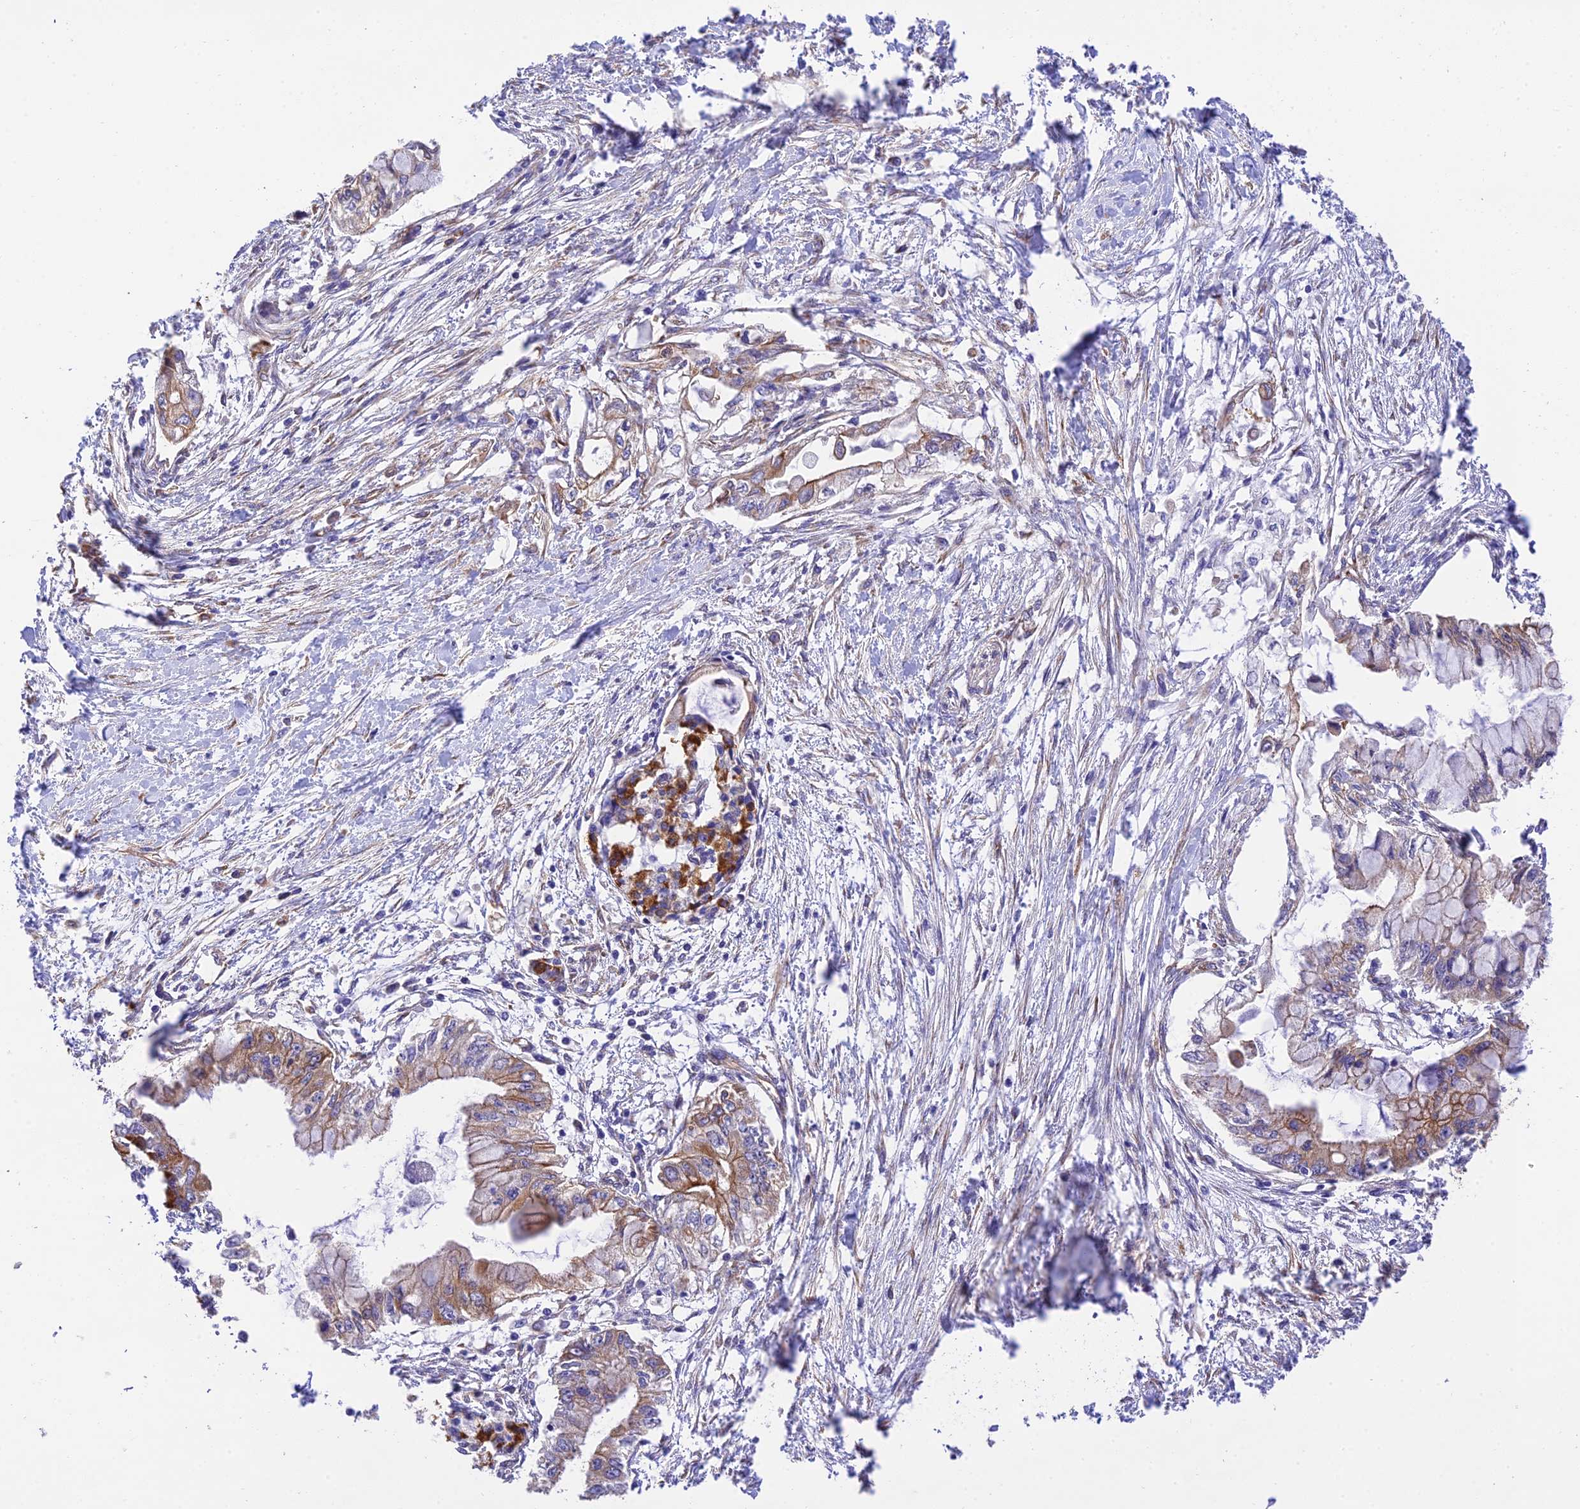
{"staining": {"intensity": "moderate", "quantity": "<25%", "location": "cytoplasmic/membranous"}, "tissue": "pancreatic cancer", "cell_type": "Tumor cells", "image_type": "cancer", "snomed": [{"axis": "morphology", "description": "Adenocarcinoma, NOS"}, {"axis": "topography", "description": "Pancreas"}], "caption": "Tumor cells show moderate cytoplasmic/membranous expression in about <25% of cells in pancreatic cancer (adenocarcinoma).", "gene": "EXOC3L4", "patient": {"sex": "male", "age": 48}}